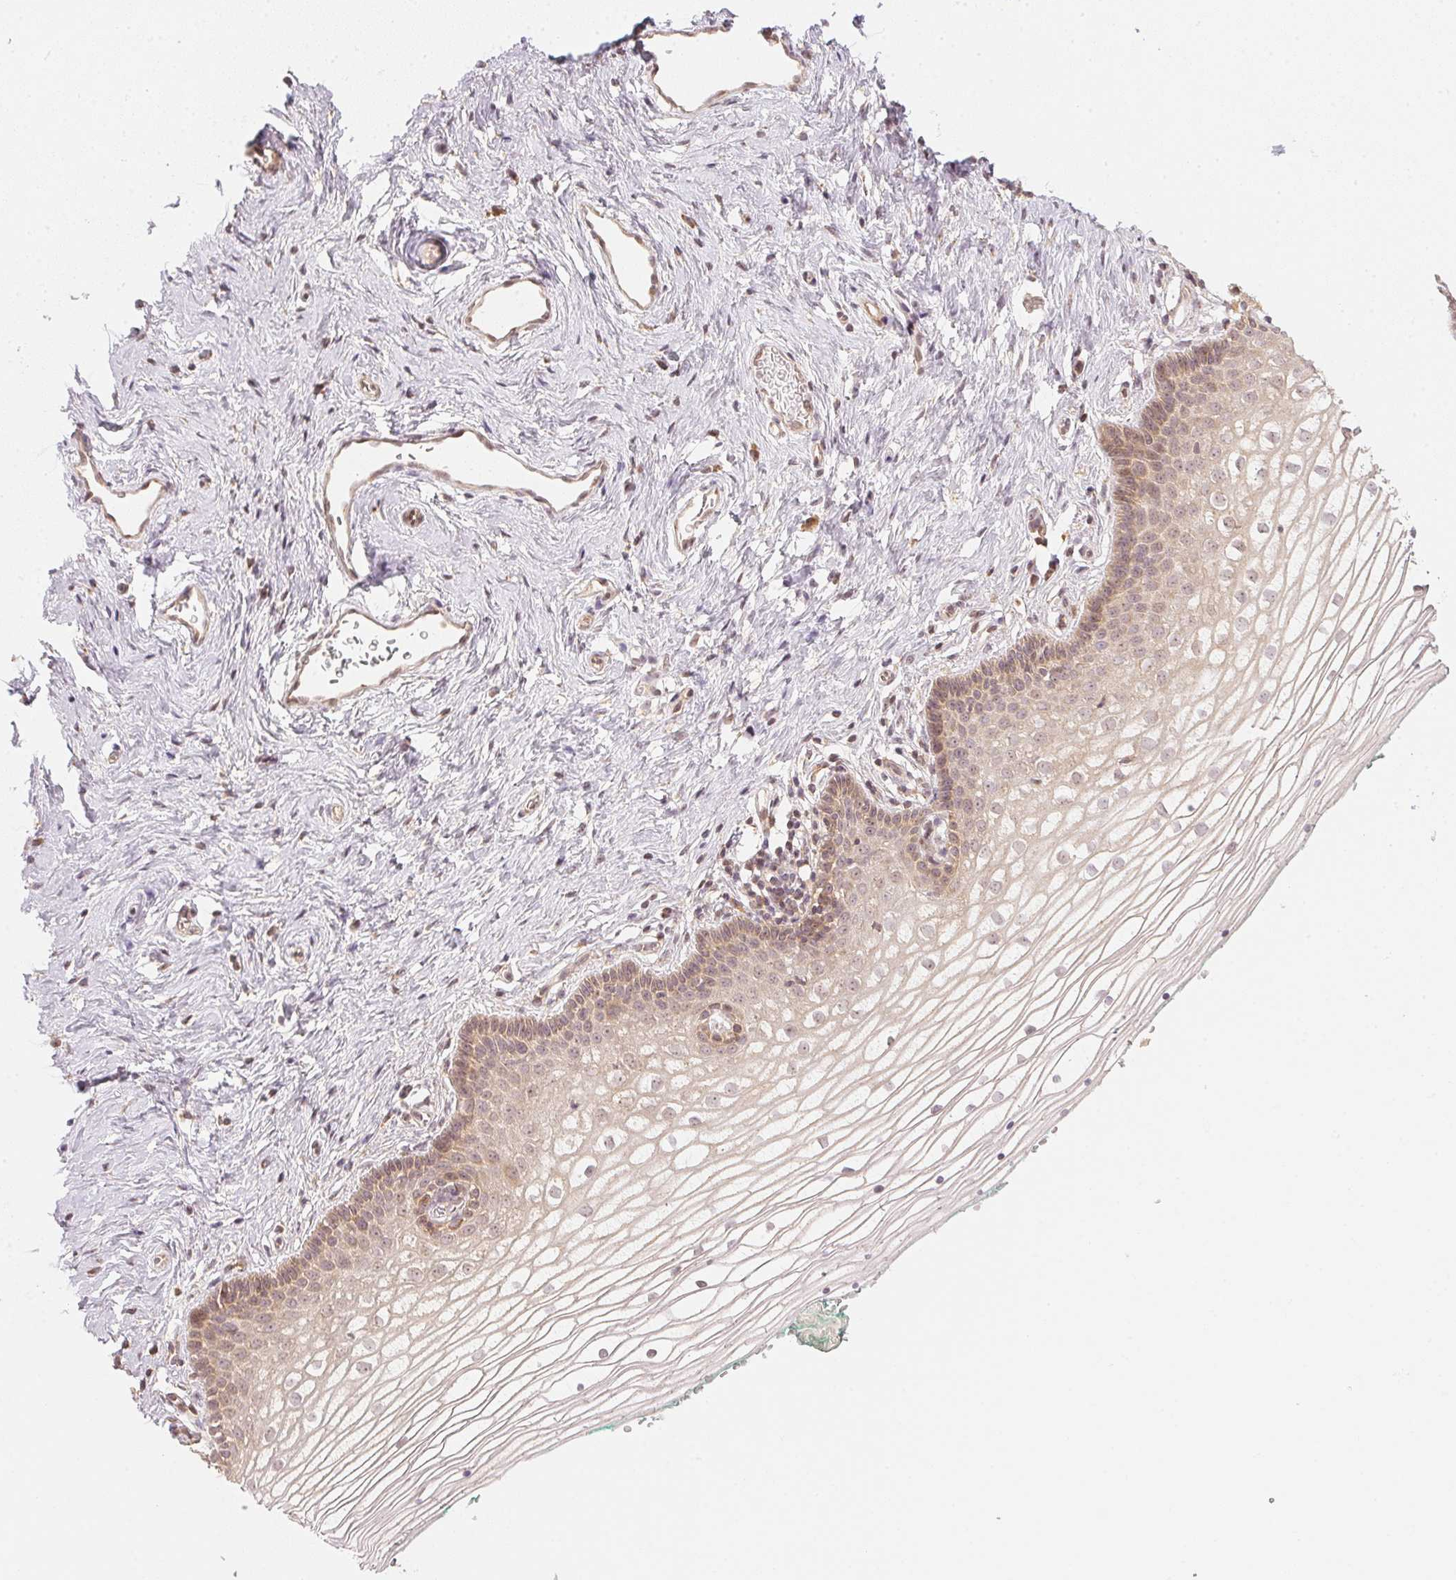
{"staining": {"intensity": "weak", "quantity": "25%-75%", "location": "cytoplasmic/membranous,nuclear"}, "tissue": "vagina", "cell_type": "Squamous epithelial cells", "image_type": "normal", "snomed": [{"axis": "morphology", "description": "Normal tissue, NOS"}, {"axis": "topography", "description": "Vagina"}], "caption": "An immunohistochemistry image of normal tissue is shown. Protein staining in brown shows weak cytoplasmic/membranous,nuclear positivity in vagina within squamous epithelial cells.", "gene": "WDR54", "patient": {"sex": "female", "age": 36}}